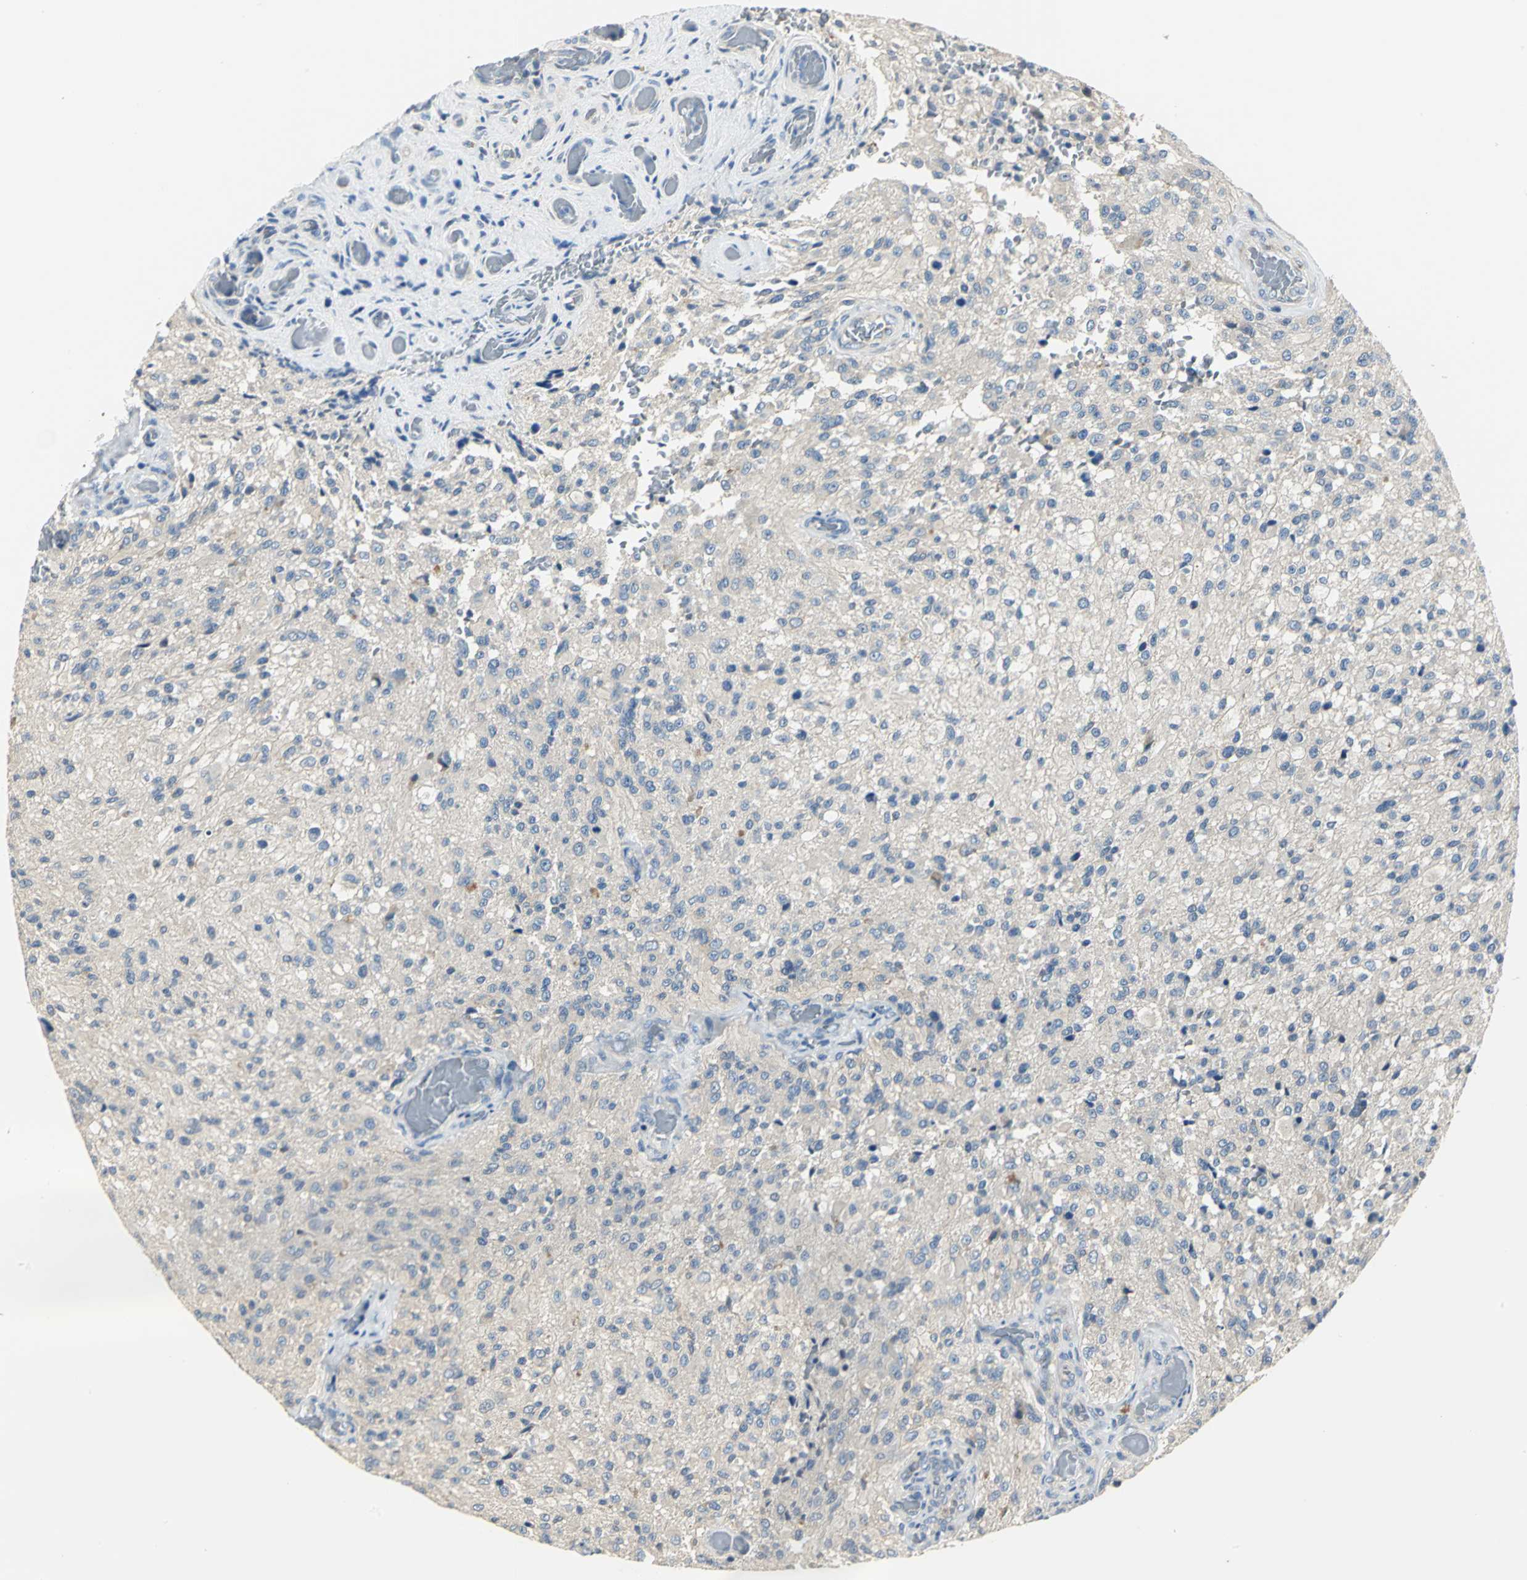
{"staining": {"intensity": "weak", "quantity": "25%-75%", "location": "cytoplasmic/membranous"}, "tissue": "glioma", "cell_type": "Tumor cells", "image_type": "cancer", "snomed": [{"axis": "morphology", "description": "Normal tissue, NOS"}, {"axis": "morphology", "description": "Glioma, malignant, High grade"}, {"axis": "topography", "description": "Cerebral cortex"}], "caption": "Human glioma stained with a brown dye displays weak cytoplasmic/membranous positive staining in about 25%-75% of tumor cells.", "gene": "B3GNT2", "patient": {"sex": "male", "age": 56}}